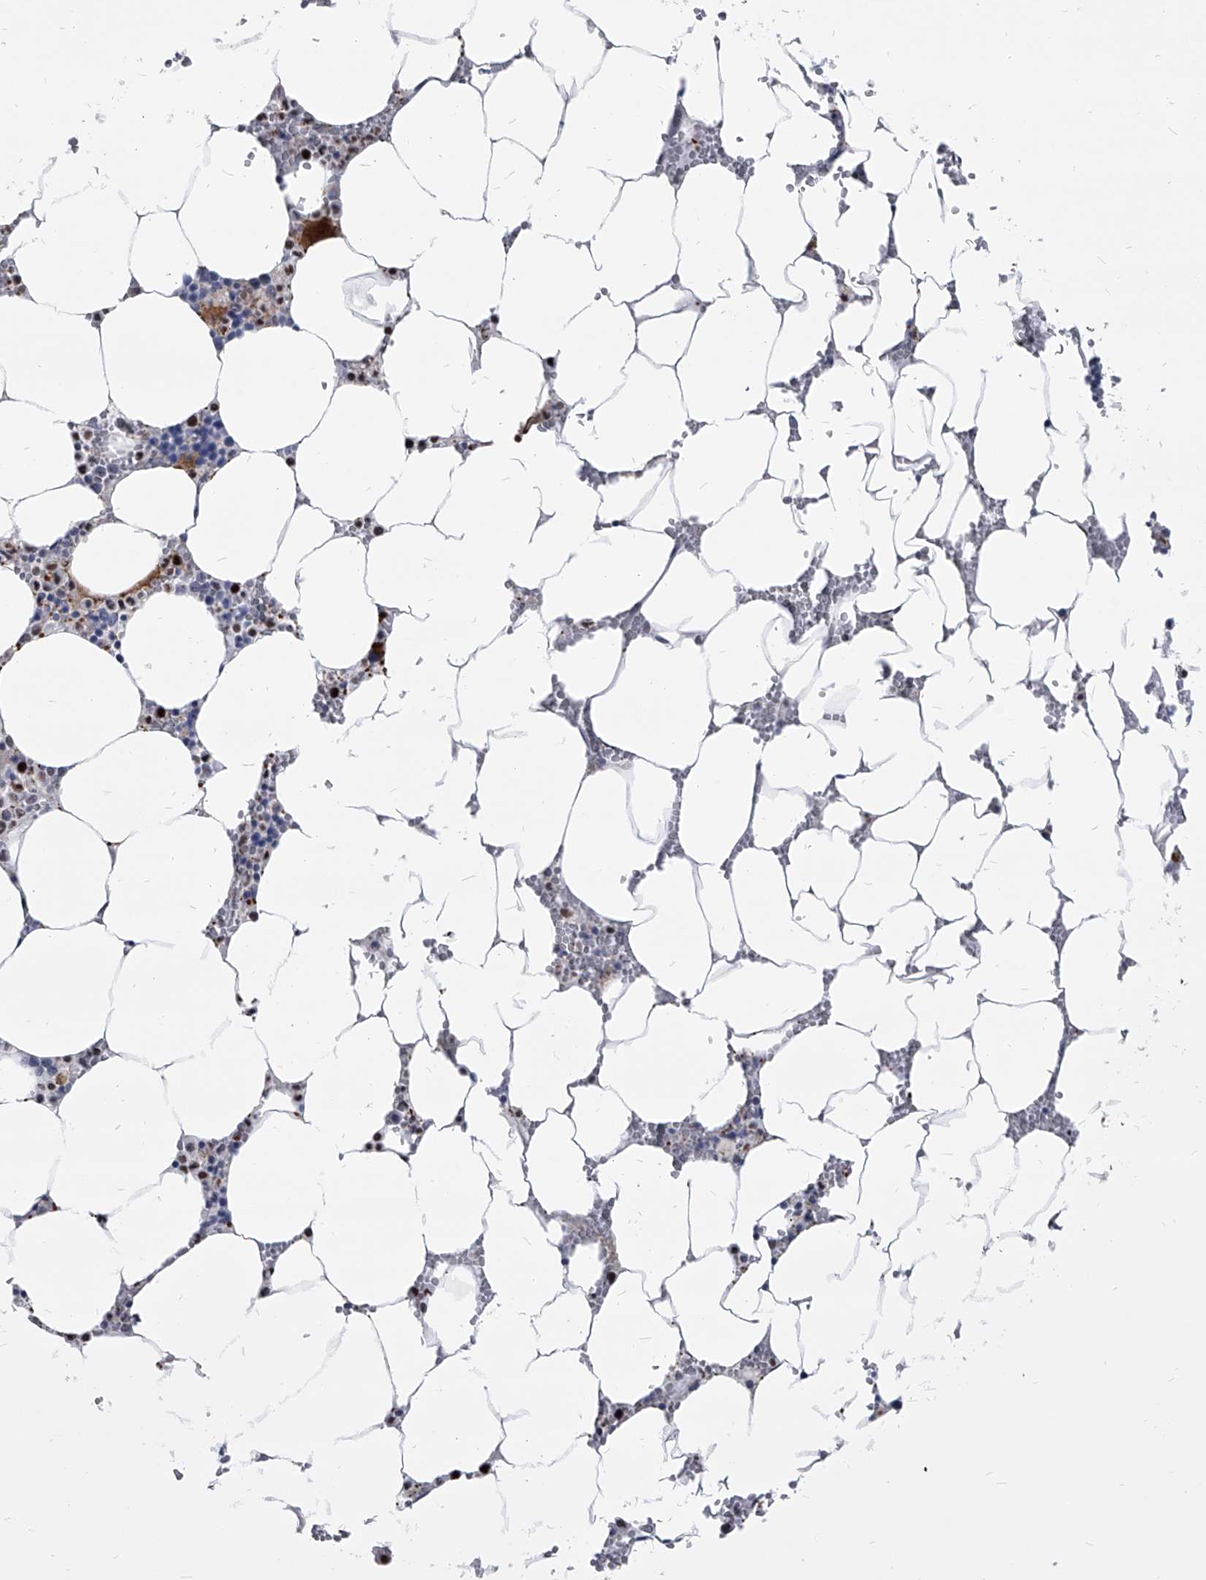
{"staining": {"intensity": "moderate", "quantity": "<25%", "location": "cytoplasmic/membranous,nuclear"}, "tissue": "bone marrow", "cell_type": "Hematopoietic cells", "image_type": "normal", "snomed": [{"axis": "morphology", "description": "Normal tissue, NOS"}, {"axis": "topography", "description": "Bone marrow"}], "caption": "Hematopoietic cells reveal low levels of moderate cytoplasmic/membranous,nuclear positivity in approximately <25% of cells in unremarkable human bone marrow.", "gene": "EVA1C", "patient": {"sex": "male", "age": 70}}